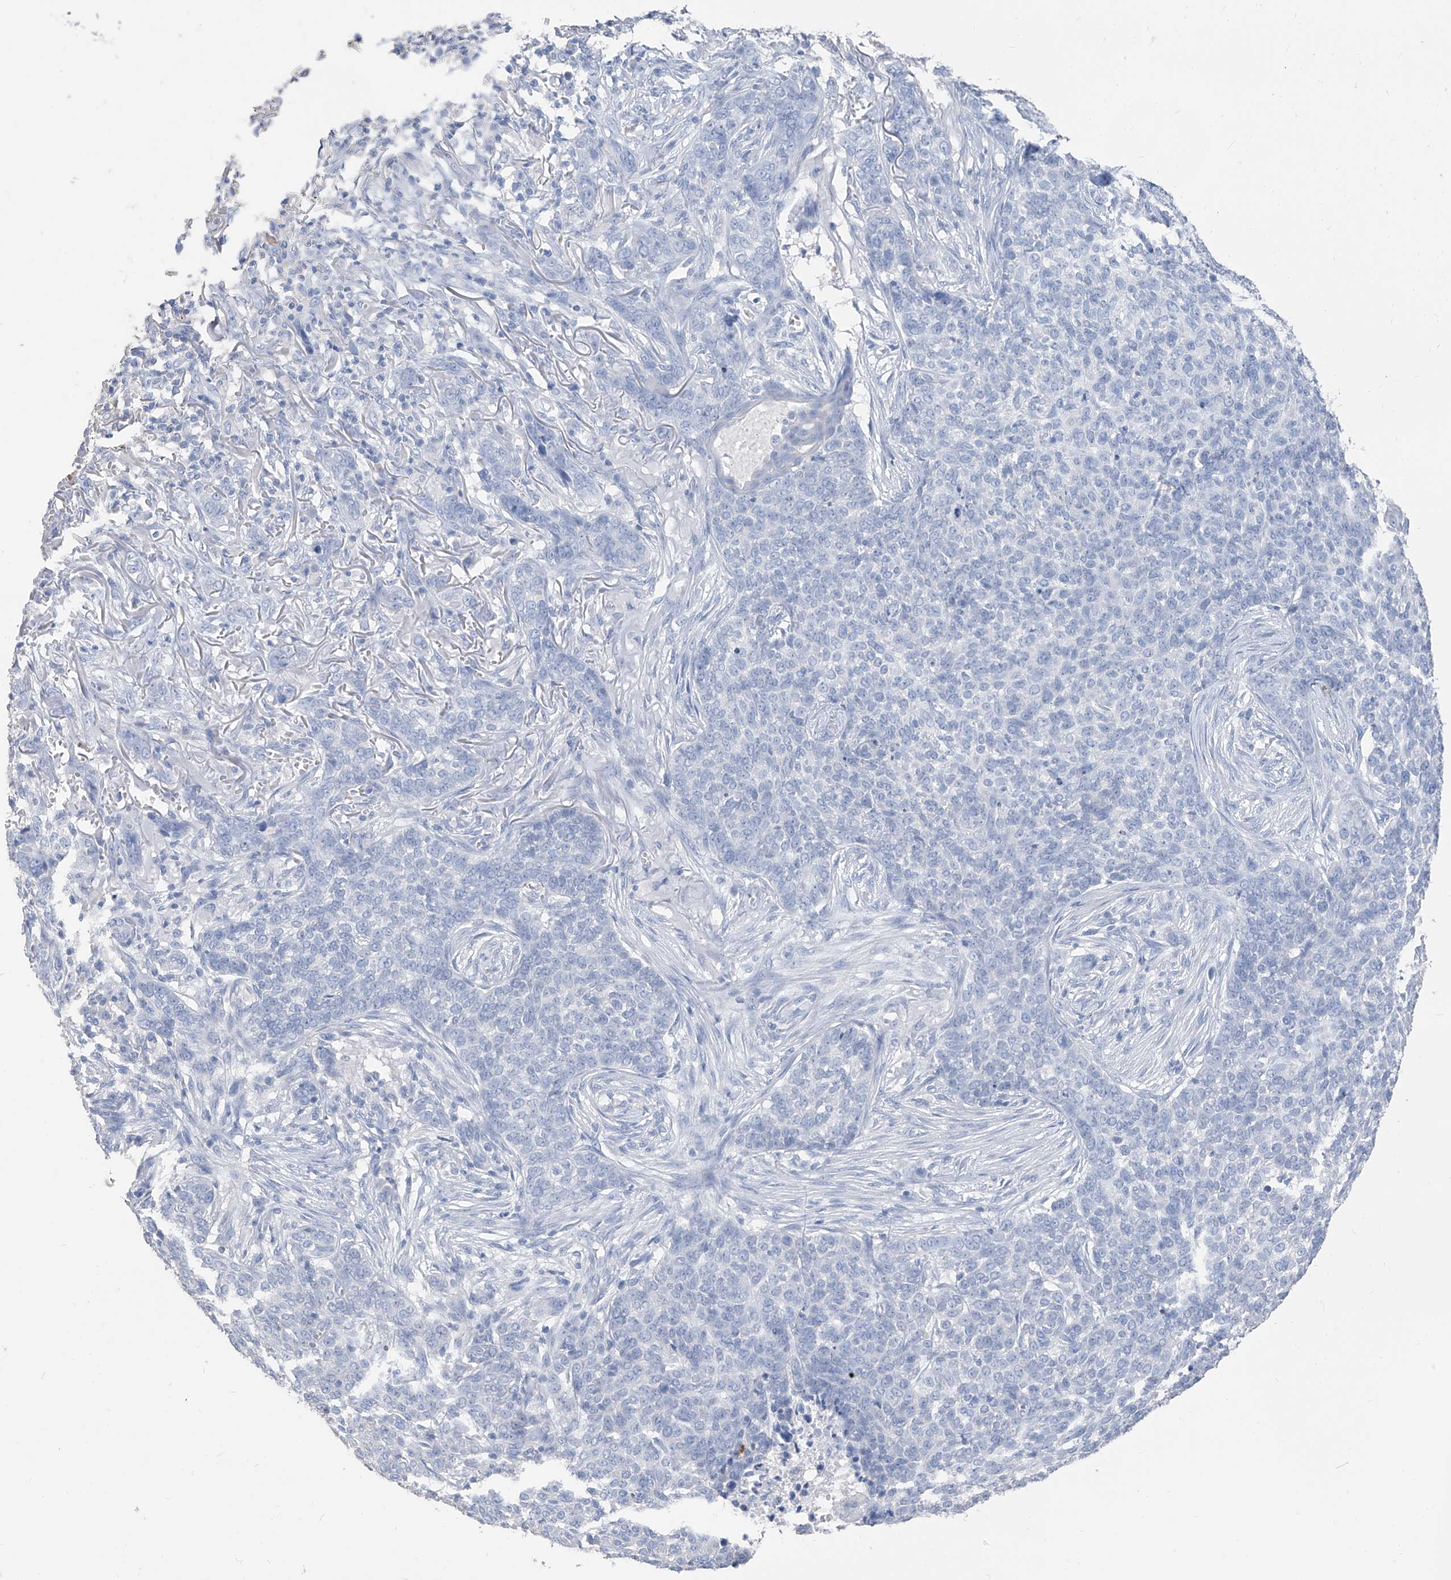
{"staining": {"intensity": "negative", "quantity": "none", "location": "none"}, "tissue": "skin cancer", "cell_type": "Tumor cells", "image_type": "cancer", "snomed": [{"axis": "morphology", "description": "Basal cell carcinoma"}, {"axis": "topography", "description": "Skin"}], "caption": "Protein analysis of skin basal cell carcinoma exhibits no significant positivity in tumor cells.", "gene": "PAFAH1B3", "patient": {"sex": "male", "age": 85}}